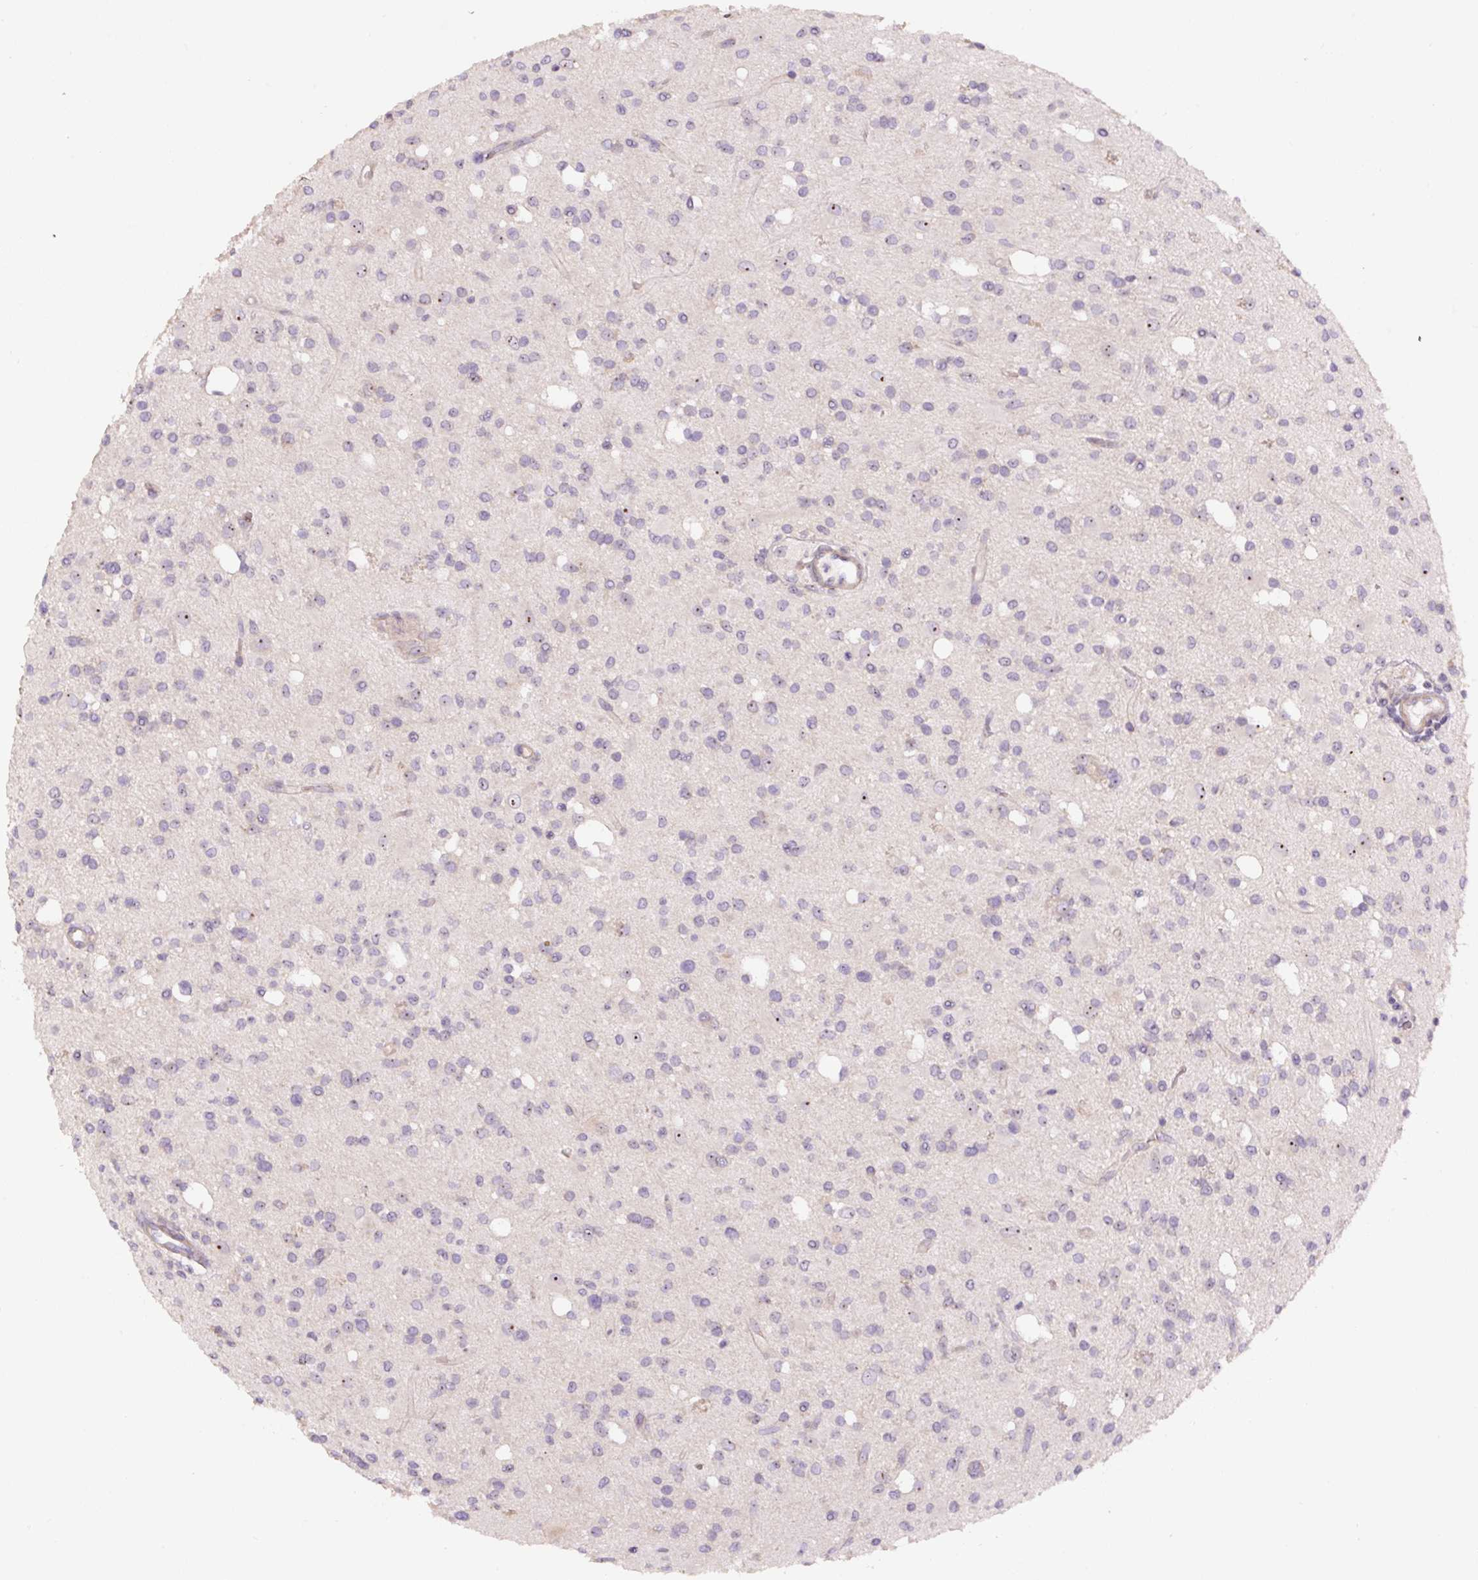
{"staining": {"intensity": "negative", "quantity": "none", "location": "none"}, "tissue": "glioma", "cell_type": "Tumor cells", "image_type": "cancer", "snomed": [{"axis": "morphology", "description": "Glioma, malignant, Low grade"}, {"axis": "topography", "description": "Brain"}], "caption": "Immunohistochemistry (IHC) photomicrograph of neoplastic tissue: human low-grade glioma (malignant) stained with DAB (3,3'-diaminobenzidine) reveals no significant protein staining in tumor cells. (Brightfield microscopy of DAB immunohistochemistry (IHC) at high magnification).", "gene": "TMEM151B", "patient": {"sex": "female", "age": 33}}